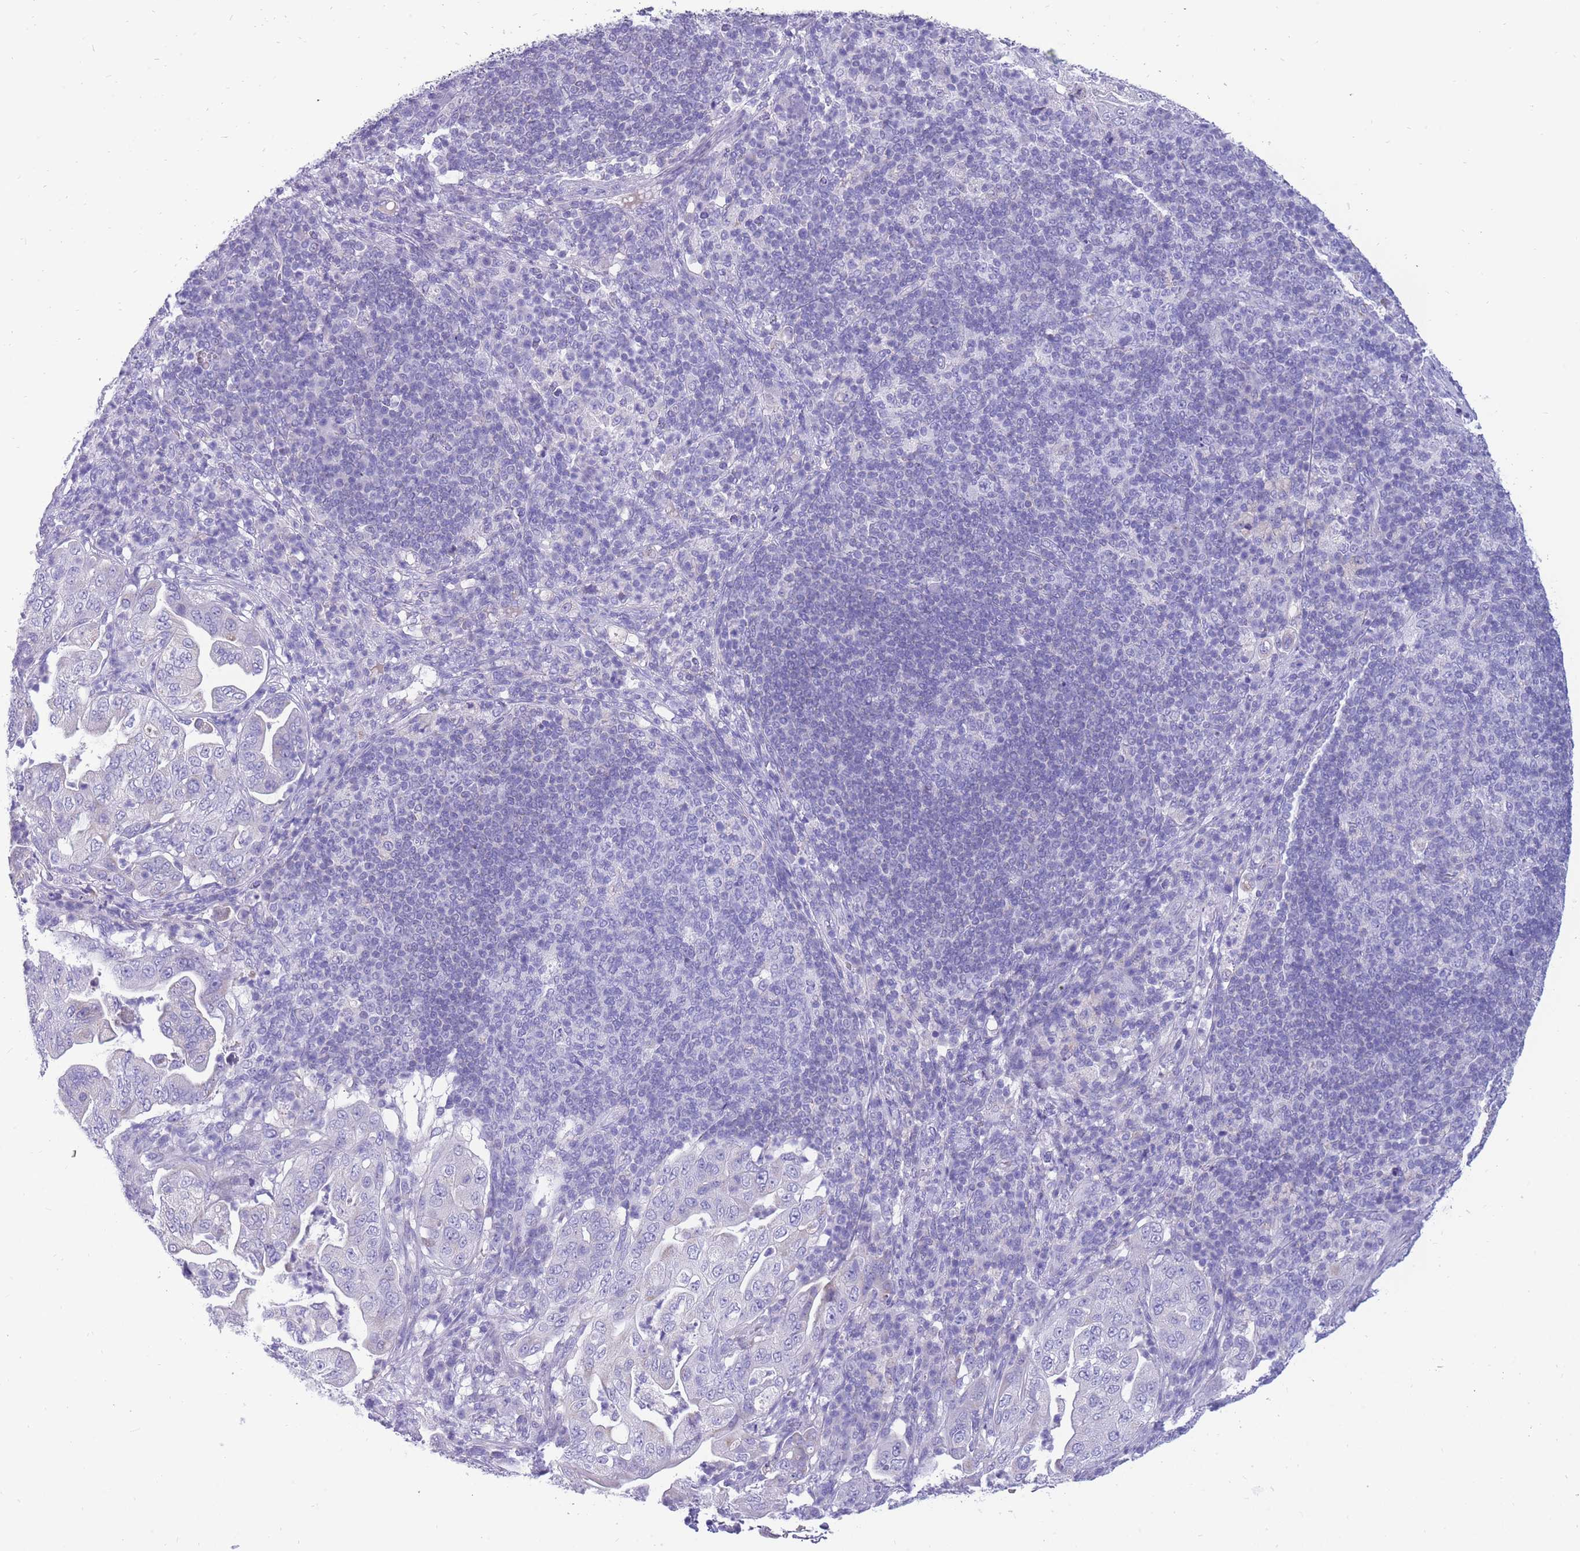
{"staining": {"intensity": "negative", "quantity": "none", "location": "none"}, "tissue": "pancreatic cancer", "cell_type": "Tumor cells", "image_type": "cancer", "snomed": [{"axis": "morphology", "description": "Normal tissue, NOS"}, {"axis": "morphology", "description": "Adenocarcinoma, NOS"}, {"axis": "topography", "description": "Lymph node"}, {"axis": "topography", "description": "Pancreas"}], "caption": "This is a image of immunohistochemistry staining of pancreatic cancer (adenocarcinoma), which shows no staining in tumor cells. (DAB immunohistochemistry, high magnification).", "gene": "INTS2", "patient": {"sex": "female", "age": 67}}